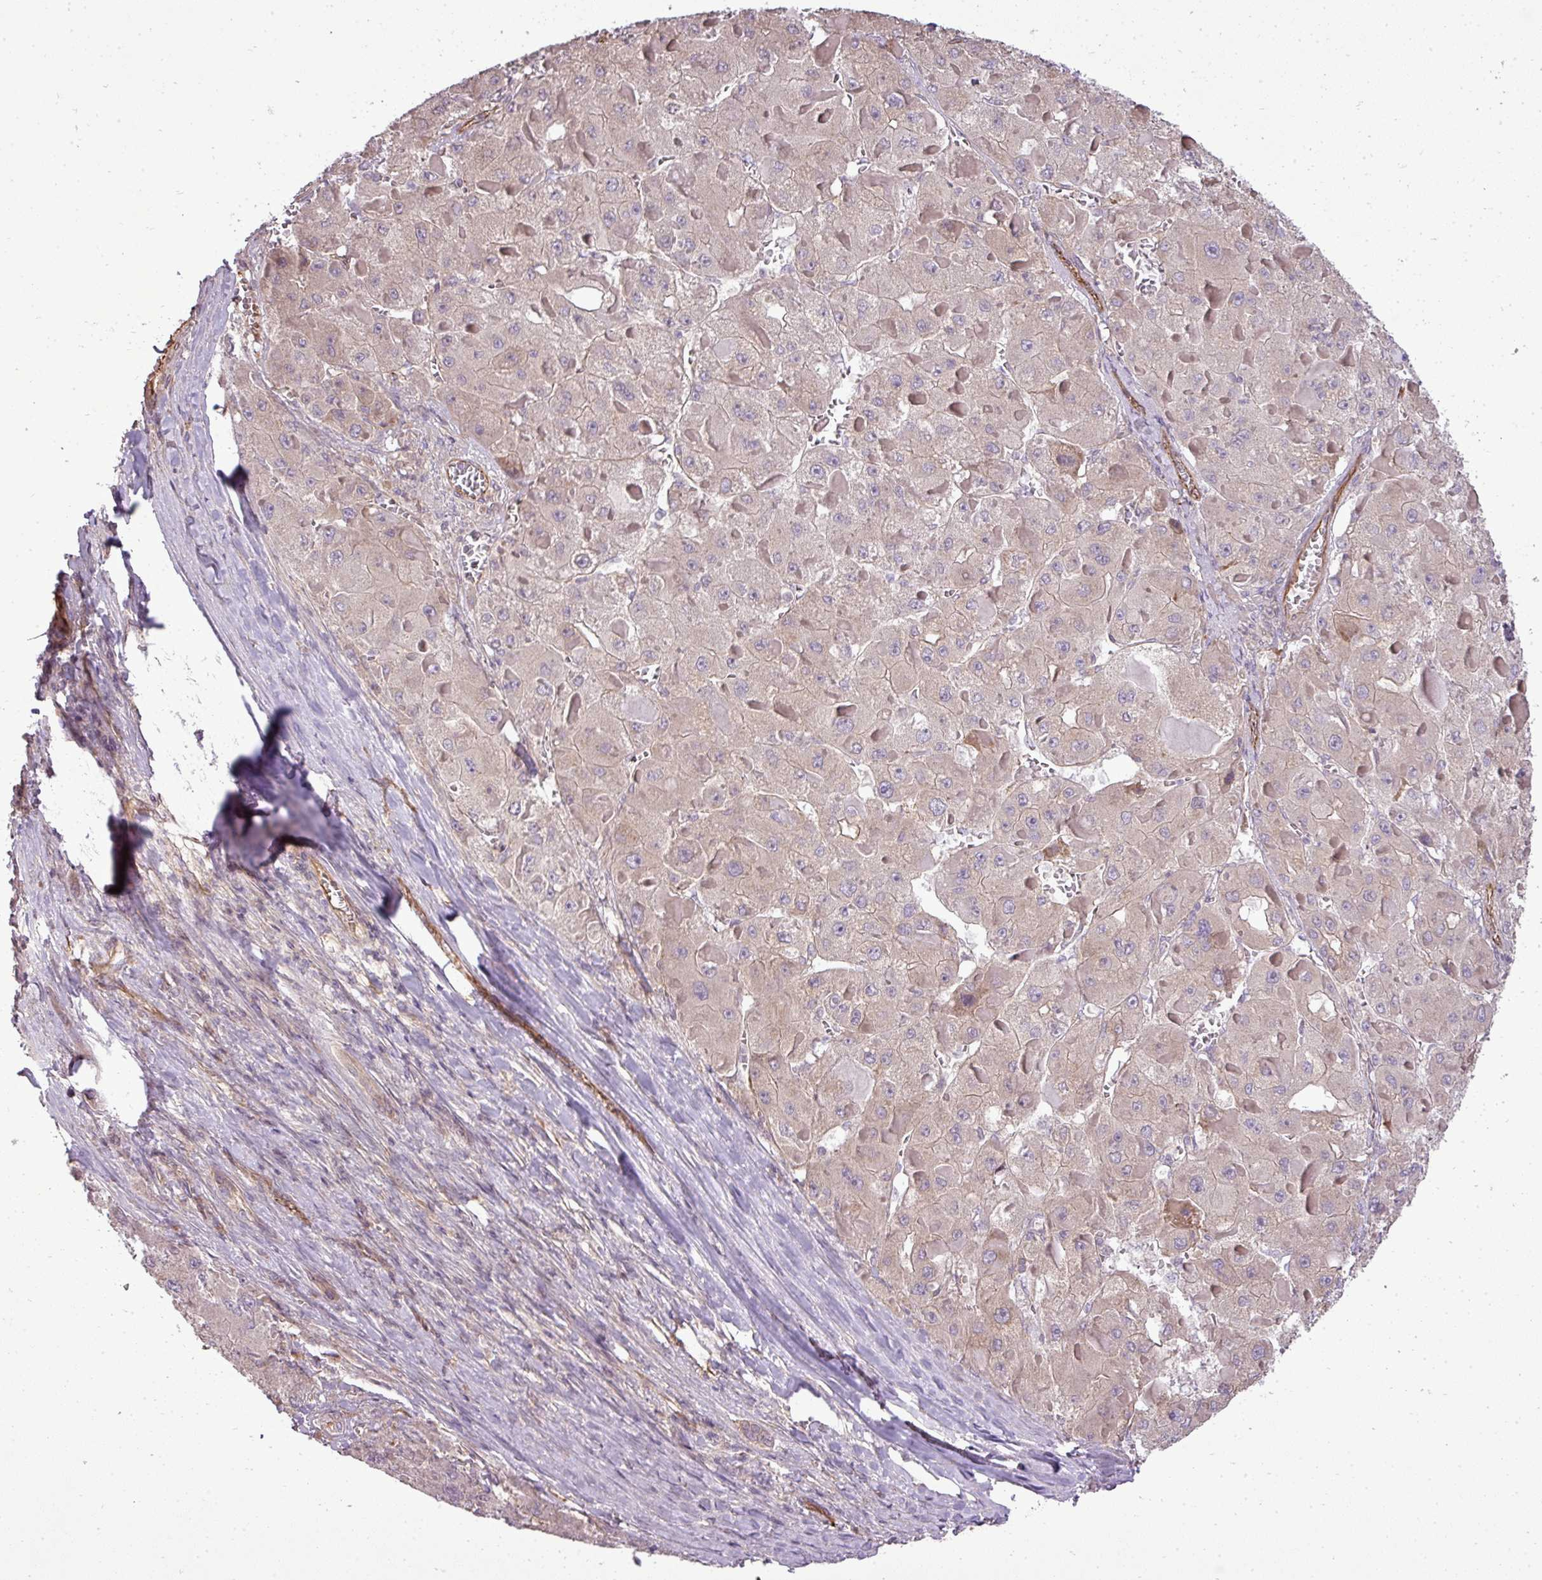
{"staining": {"intensity": "weak", "quantity": "<25%", "location": "cytoplasmic/membranous"}, "tissue": "liver cancer", "cell_type": "Tumor cells", "image_type": "cancer", "snomed": [{"axis": "morphology", "description": "Carcinoma, Hepatocellular, NOS"}, {"axis": "topography", "description": "Liver"}], "caption": "This photomicrograph is of liver cancer (hepatocellular carcinoma) stained with immunohistochemistry to label a protein in brown with the nuclei are counter-stained blue. There is no staining in tumor cells.", "gene": "PDRG1", "patient": {"sex": "female", "age": 73}}